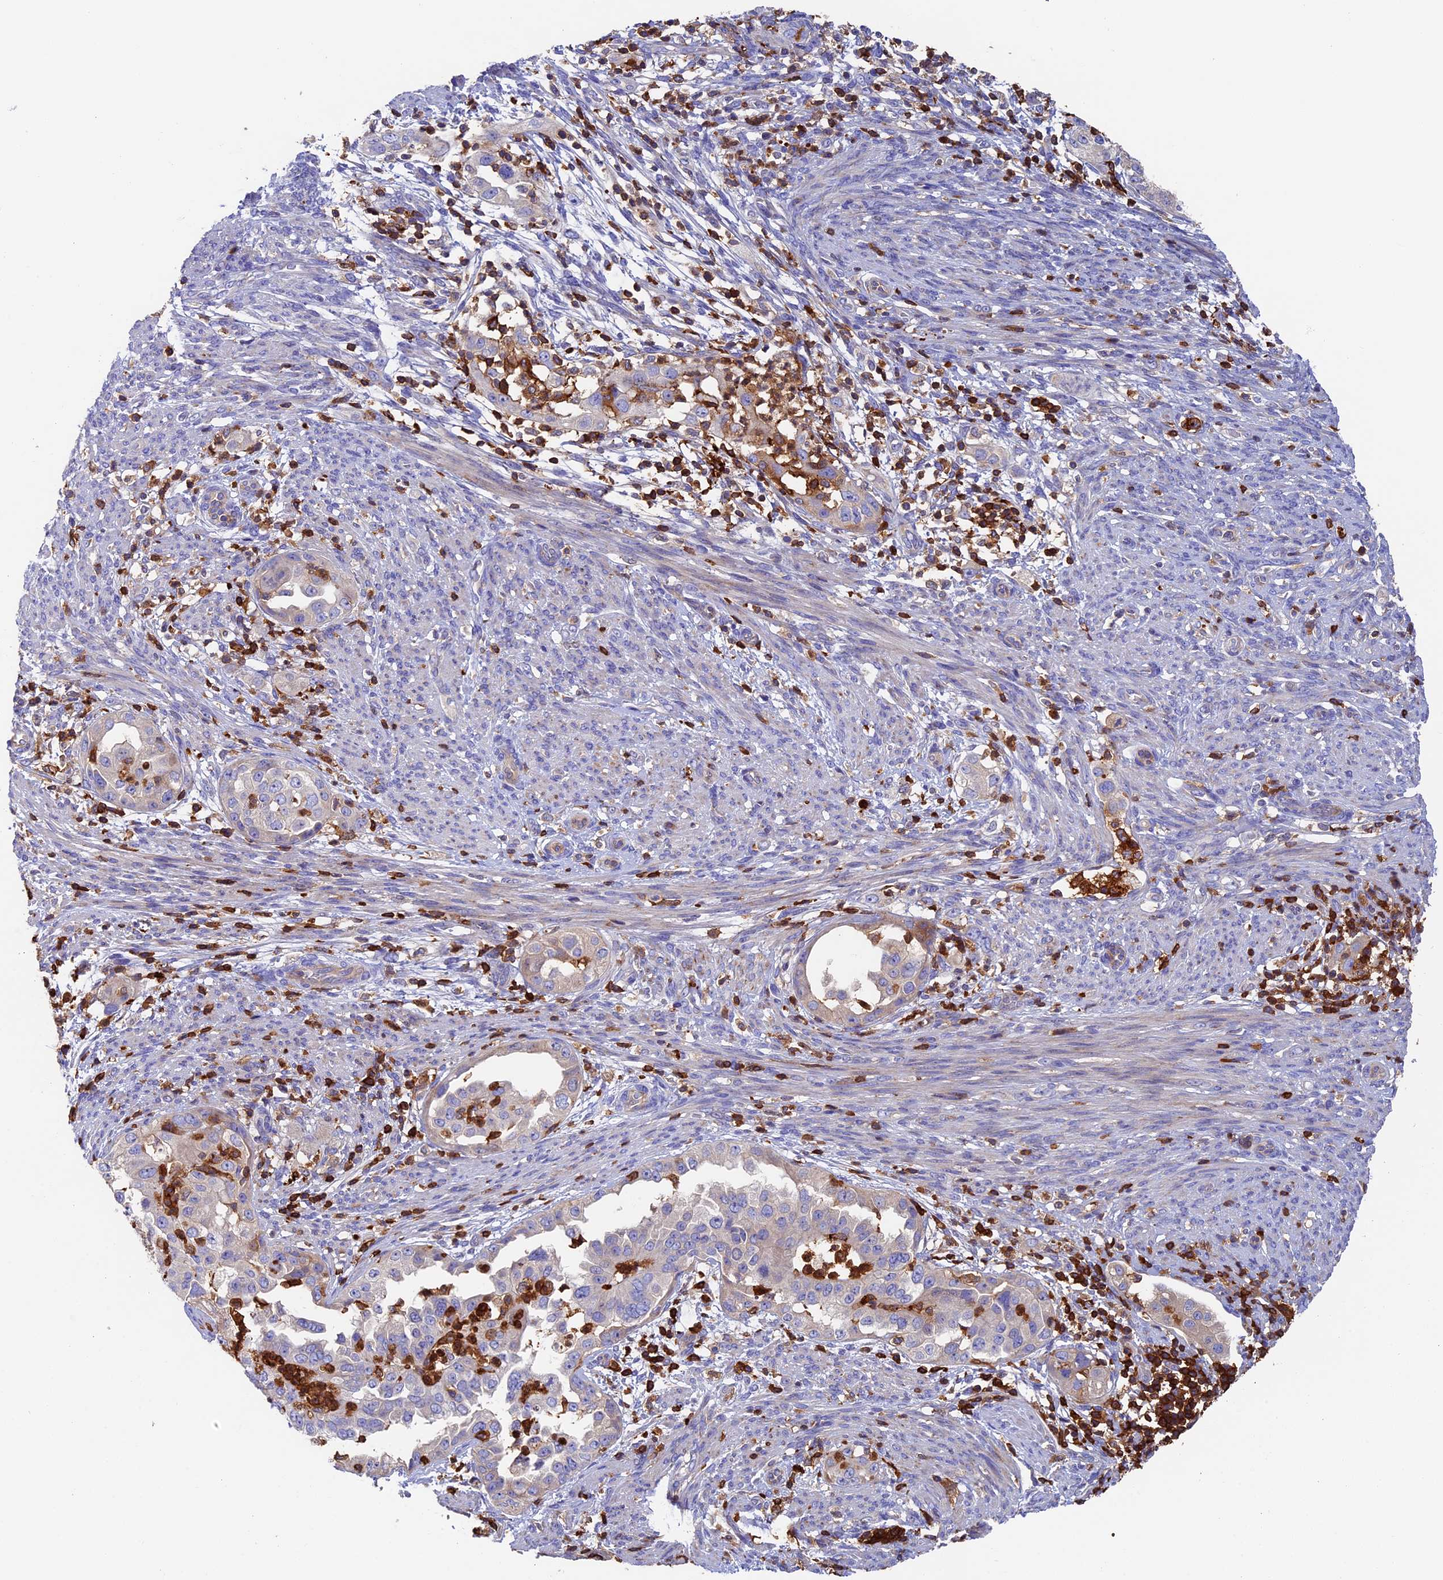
{"staining": {"intensity": "weak", "quantity": "<25%", "location": "cytoplasmic/membranous"}, "tissue": "endometrial cancer", "cell_type": "Tumor cells", "image_type": "cancer", "snomed": [{"axis": "morphology", "description": "Adenocarcinoma, NOS"}, {"axis": "topography", "description": "Endometrium"}], "caption": "IHC of human endometrial cancer (adenocarcinoma) demonstrates no expression in tumor cells.", "gene": "ADAT1", "patient": {"sex": "female", "age": 85}}